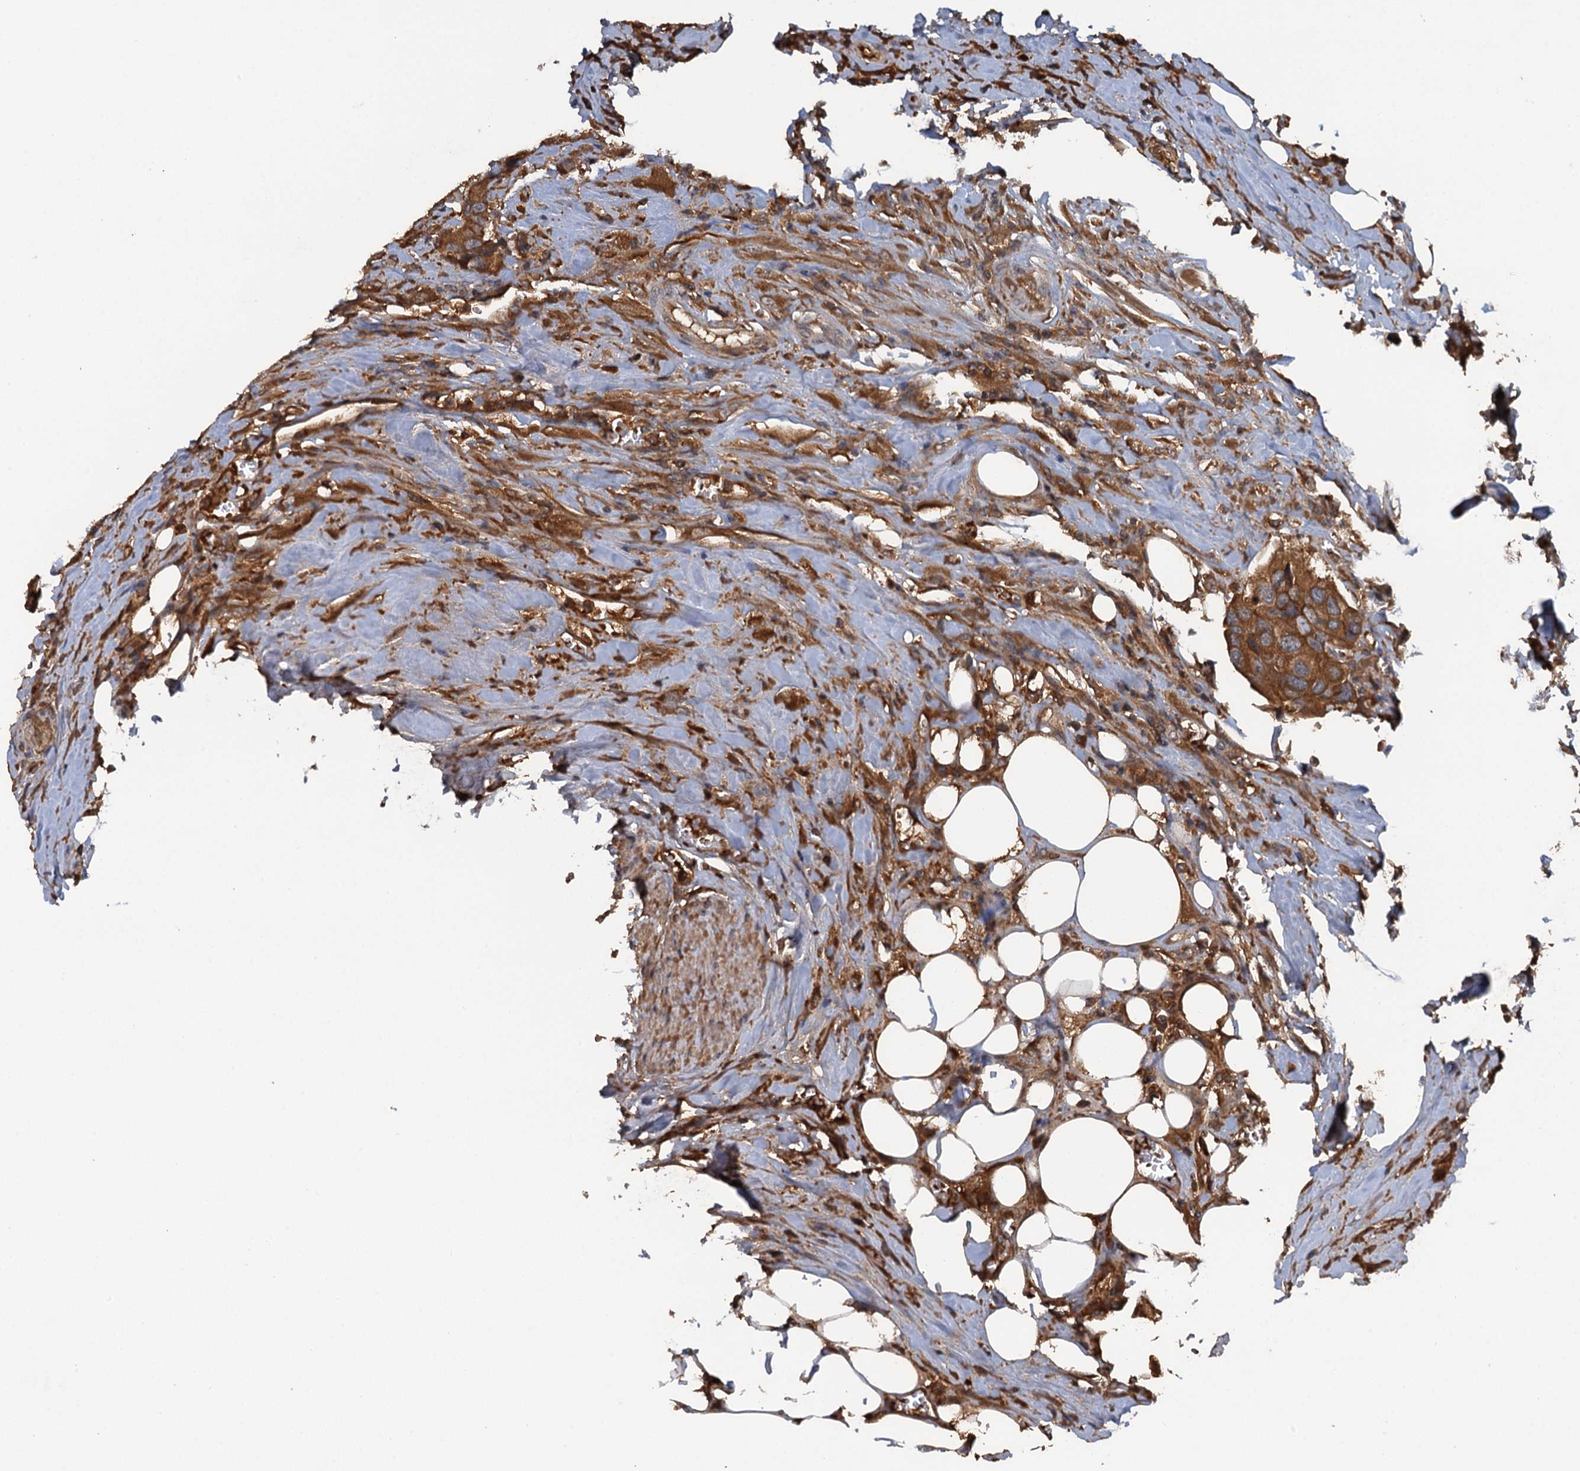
{"staining": {"intensity": "moderate", "quantity": ">75%", "location": "cytoplasmic/membranous"}, "tissue": "urothelial cancer", "cell_type": "Tumor cells", "image_type": "cancer", "snomed": [{"axis": "morphology", "description": "Urothelial carcinoma, High grade"}, {"axis": "topography", "description": "Urinary bladder"}], "caption": "Human urothelial cancer stained for a protein (brown) reveals moderate cytoplasmic/membranous positive positivity in about >75% of tumor cells.", "gene": "HAPLN3", "patient": {"sex": "male", "age": 74}}